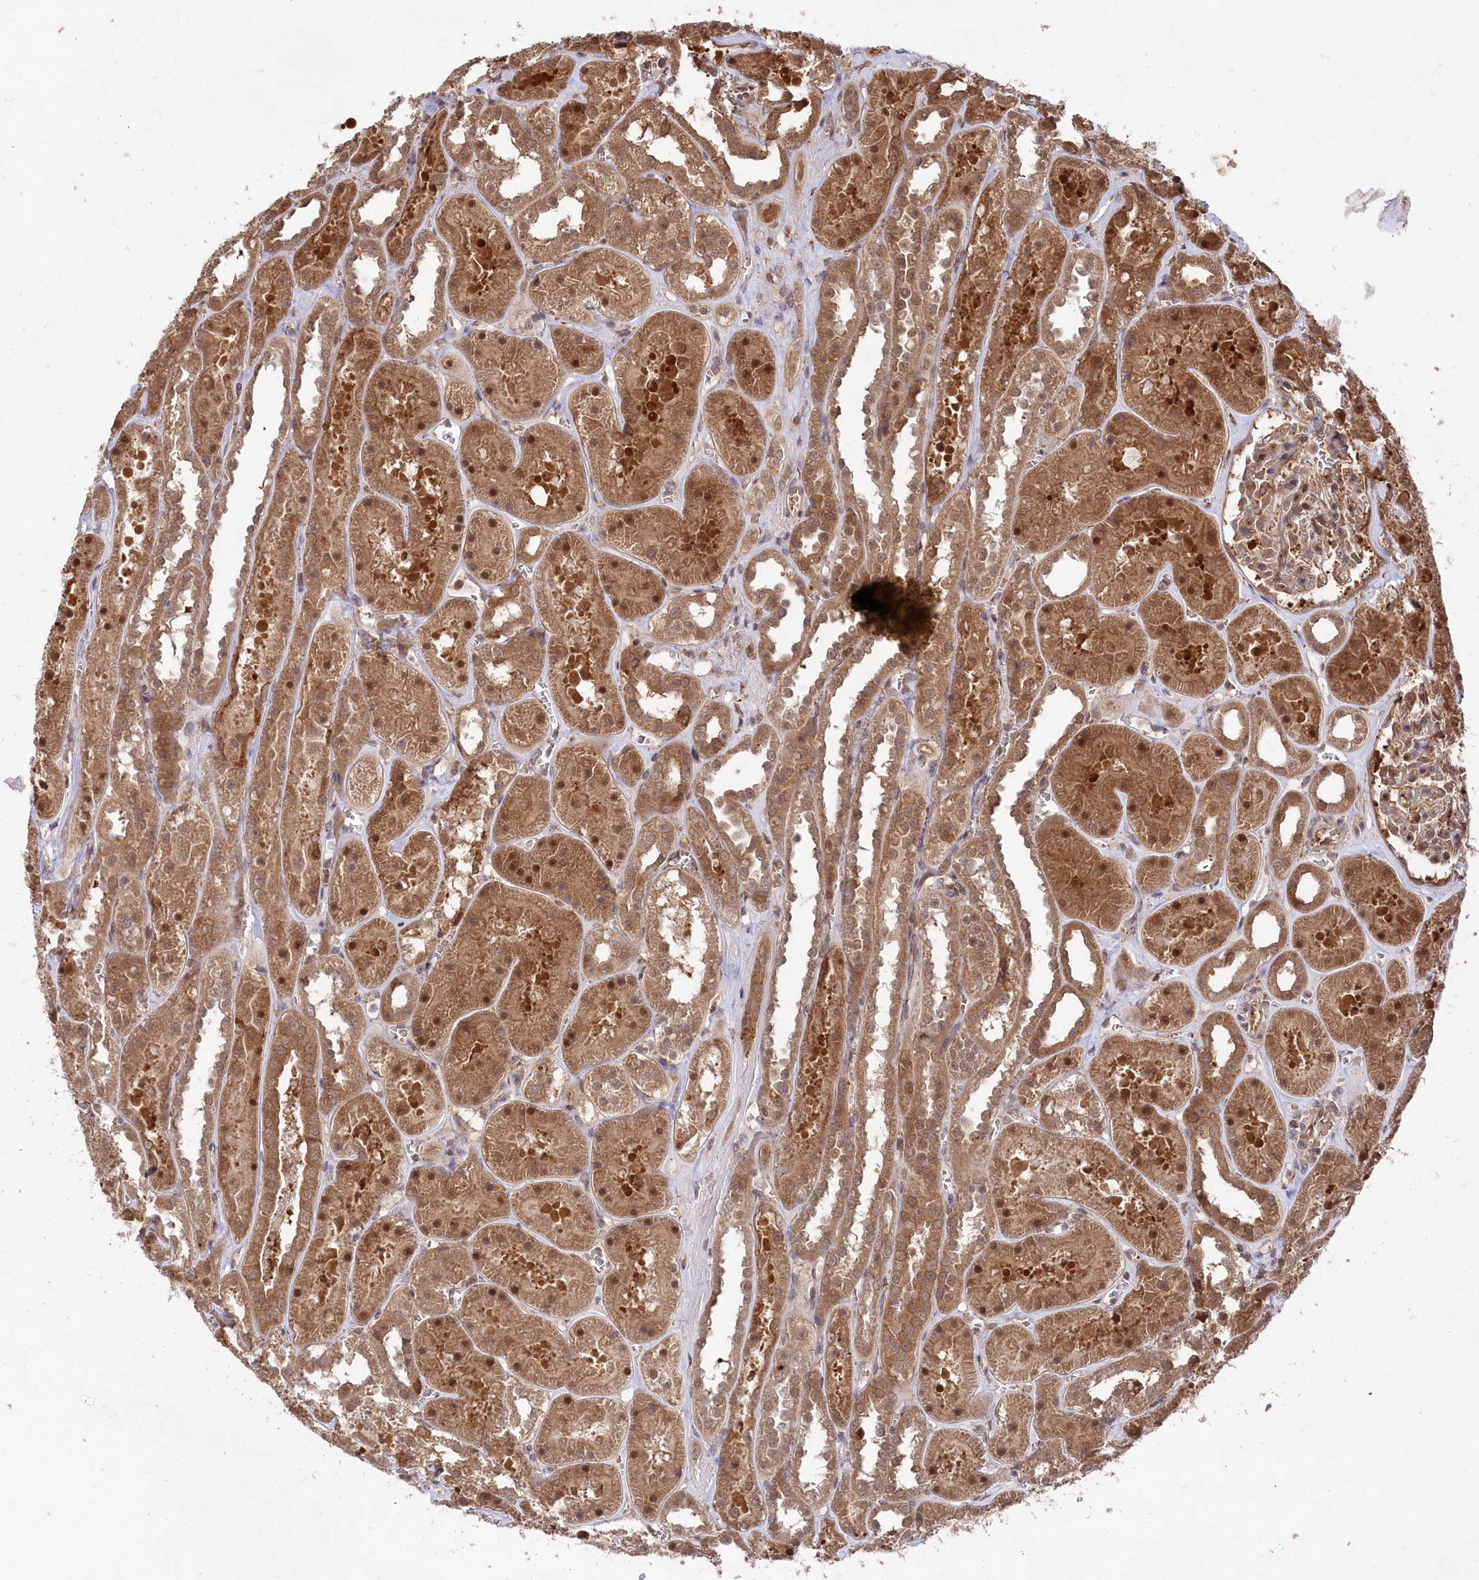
{"staining": {"intensity": "moderate", "quantity": ">75%", "location": "cytoplasmic/membranous,nuclear"}, "tissue": "kidney", "cell_type": "Cells in glomeruli", "image_type": "normal", "snomed": [{"axis": "morphology", "description": "Normal tissue, NOS"}, {"axis": "topography", "description": "Kidney"}], "caption": "Immunohistochemical staining of normal human kidney exhibits moderate cytoplasmic/membranous,nuclear protein staining in about >75% of cells in glomeruli. The staining was performed using DAB (3,3'-diaminobenzidine), with brown indicating positive protein expression. Nuclei are stained blue with hematoxylin.", "gene": "PSMA1", "patient": {"sex": "female", "age": 41}}